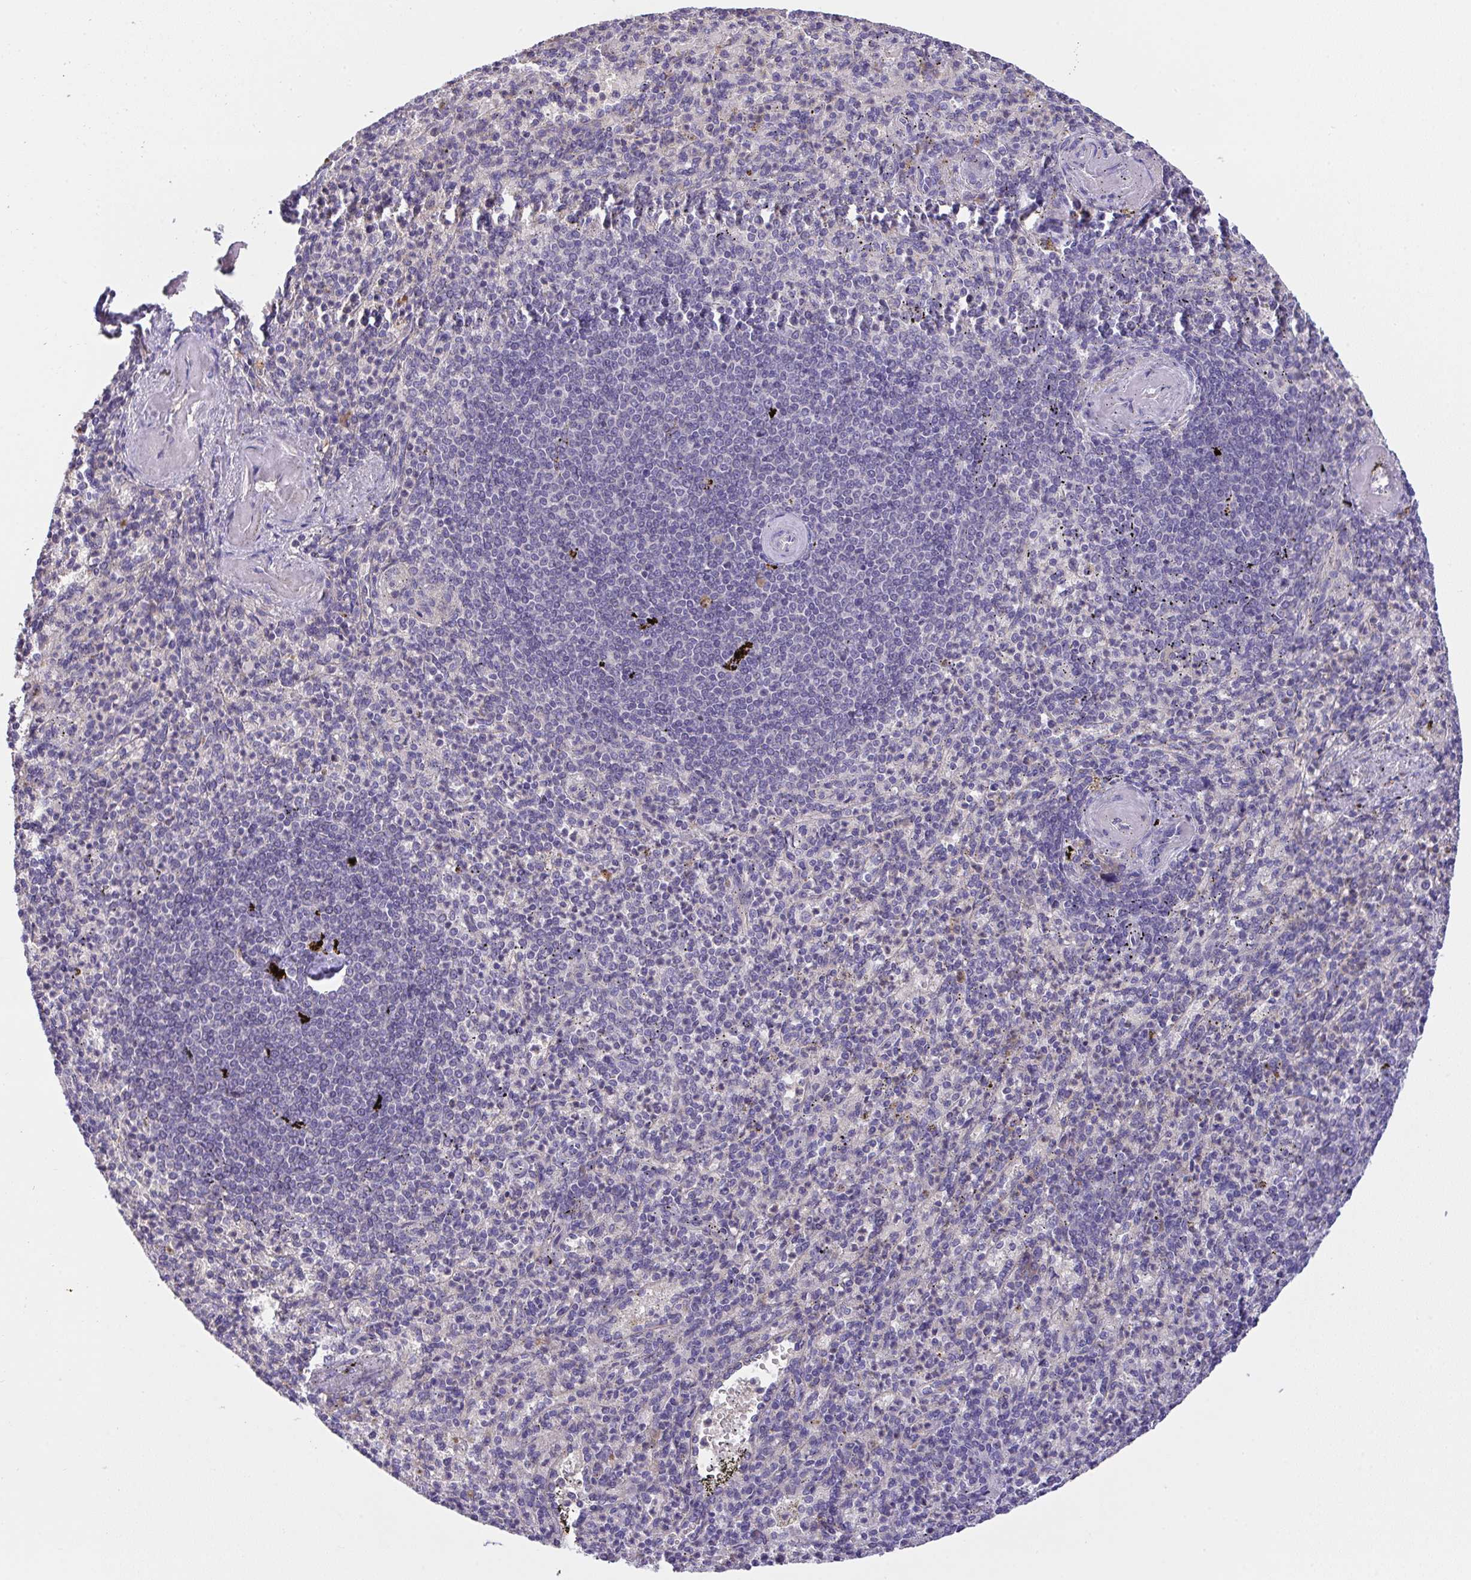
{"staining": {"intensity": "negative", "quantity": "none", "location": "none"}, "tissue": "spleen", "cell_type": "Cells in red pulp", "image_type": "normal", "snomed": [{"axis": "morphology", "description": "Normal tissue, NOS"}, {"axis": "topography", "description": "Spleen"}], "caption": "High power microscopy histopathology image of an IHC histopathology image of unremarkable spleen, revealing no significant expression in cells in red pulp.", "gene": "ZNF581", "patient": {"sex": "female", "age": 74}}